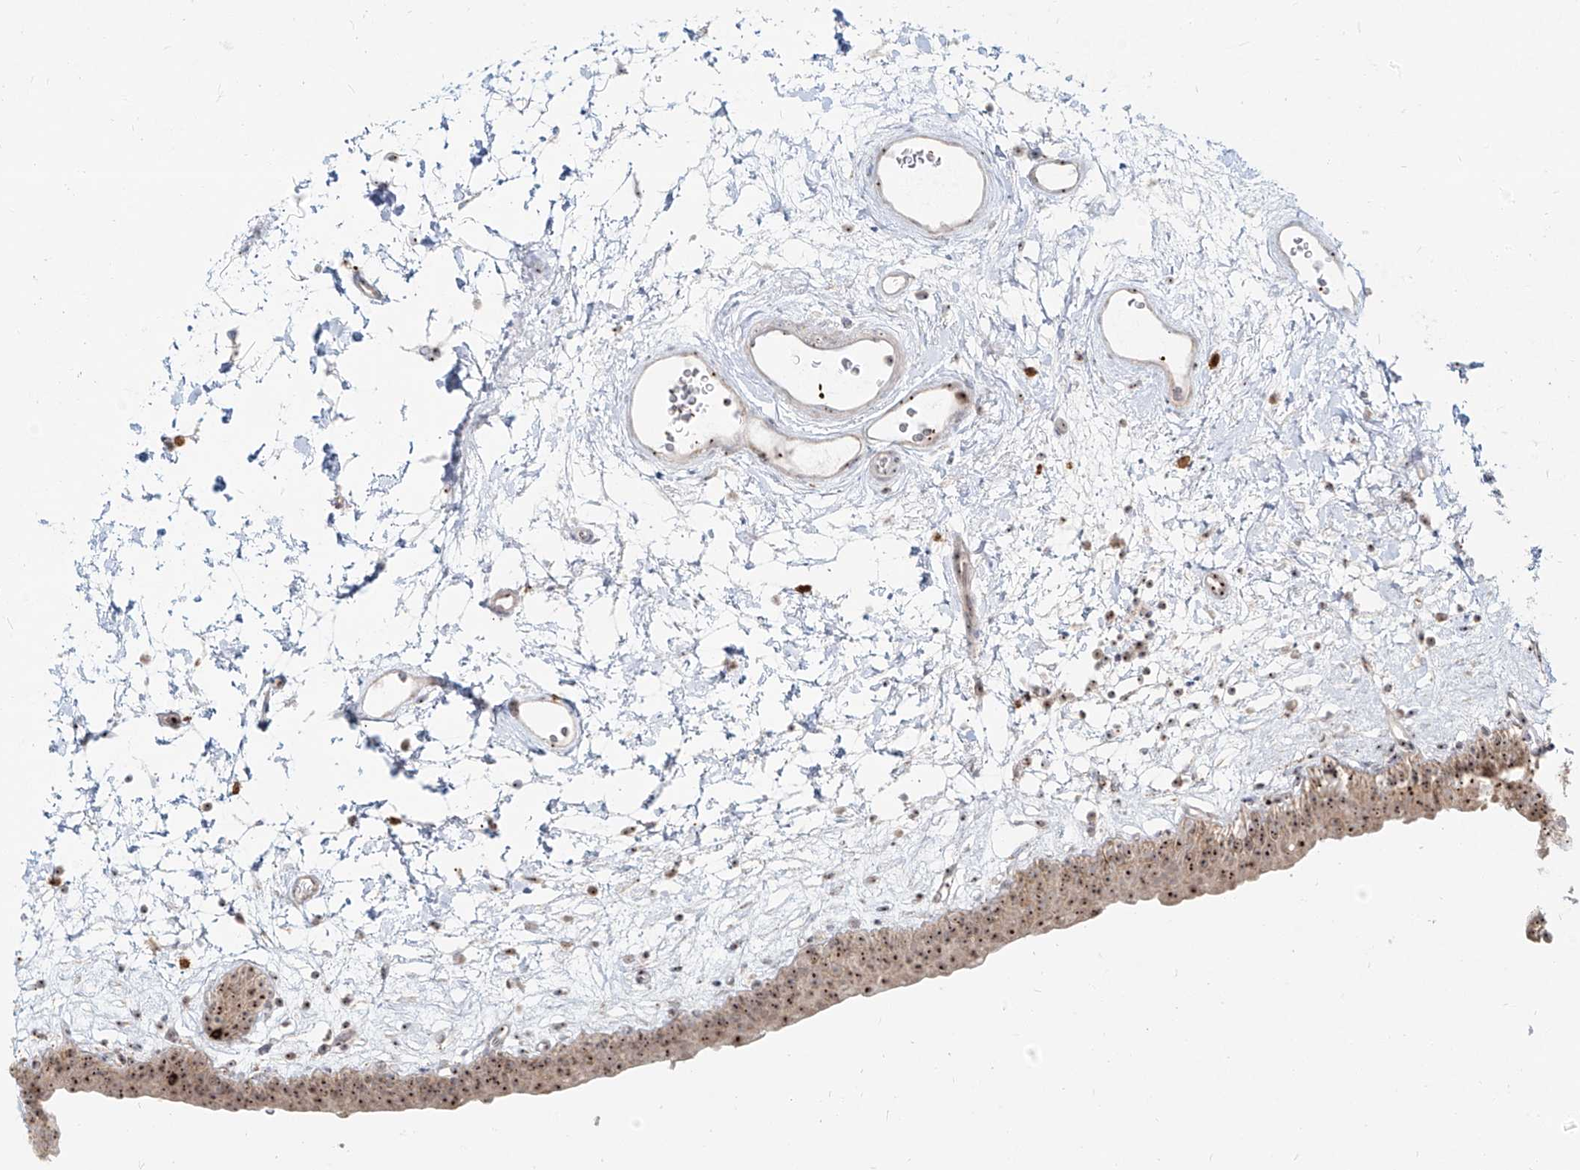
{"staining": {"intensity": "strong", "quantity": ">75%", "location": "cytoplasmic/membranous,nuclear"}, "tissue": "urinary bladder", "cell_type": "Urothelial cells", "image_type": "normal", "snomed": [{"axis": "morphology", "description": "Normal tissue, NOS"}, {"axis": "topography", "description": "Urinary bladder"}], "caption": "Immunohistochemical staining of normal urinary bladder demonstrates >75% levels of strong cytoplasmic/membranous,nuclear protein positivity in approximately >75% of urothelial cells. (Stains: DAB in brown, nuclei in blue, Microscopy: brightfield microscopy at high magnification).", "gene": "BYSL", "patient": {"sex": "male", "age": 83}}